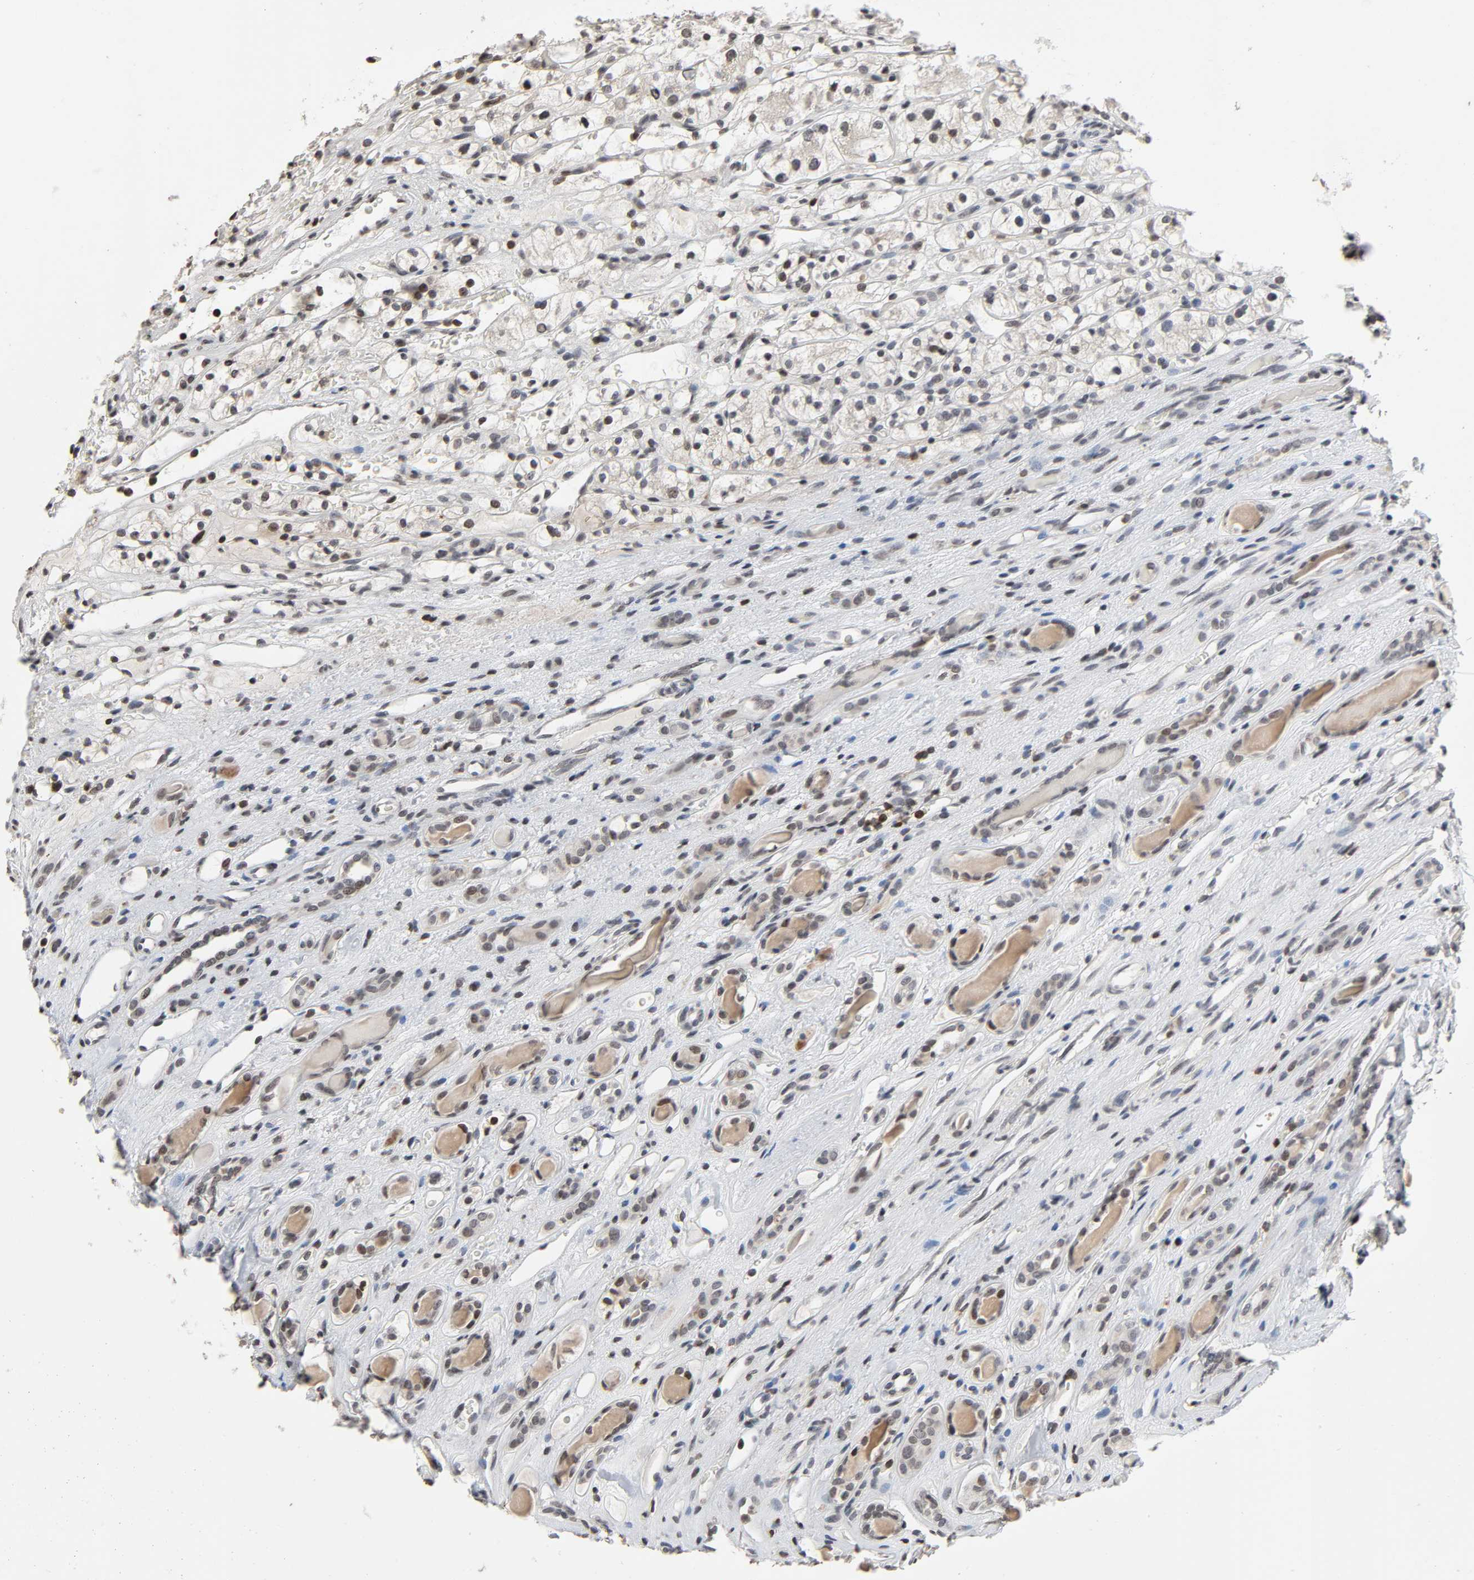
{"staining": {"intensity": "negative", "quantity": "none", "location": "none"}, "tissue": "renal cancer", "cell_type": "Tumor cells", "image_type": "cancer", "snomed": [{"axis": "morphology", "description": "Adenocarcinoma, NOS"}, {"axis": "topography", "description": "Kidney"}], "caption": "Immunohistochemical staining of human adenocarcinoma (renal) demonstrates no significant positivity in tumor cells.", "gene": "STK4", "patient": {"sex": "female", "age": 60}}